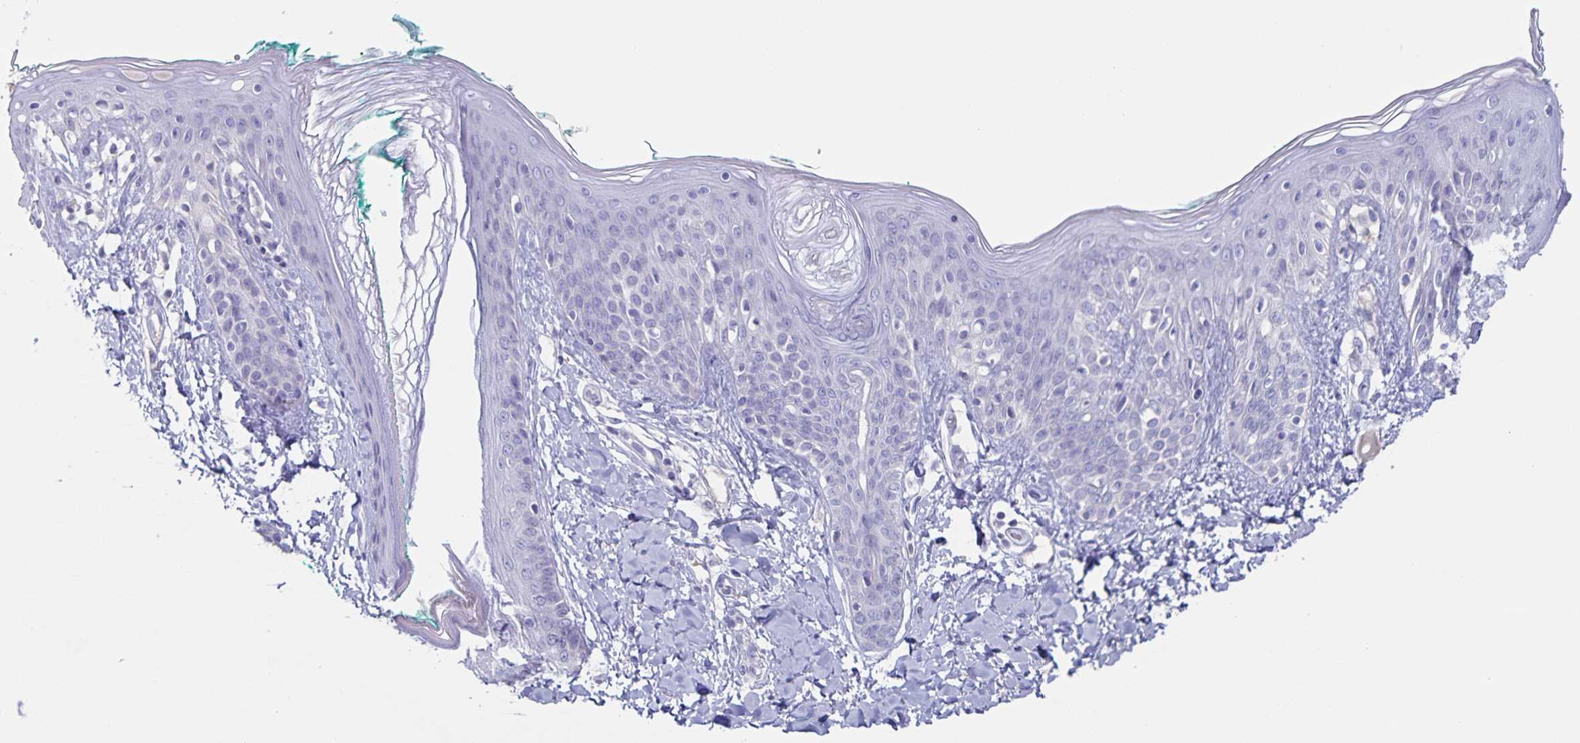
{"staining": {"intensity": "negative", "quantity": "none", "location": "none"}, "tissue": "skin", "cell_type": "Fibroblasts", "image_type": "normal", "snomed": [{"axis": "morphology", "description": "Normal tissue, NOS"}, {"axis": "topography", "description": "Skin"}], "caption": "Immunohistochemistry micrograph of unremarkable skin stained for a protein (brown), which exhibits no positivity in fibroblasts. (Brightfield microscopy of DAB IHC at high magnification).", "gene": "RPL36A", "patient": {"sex": "male", "age": 16}}